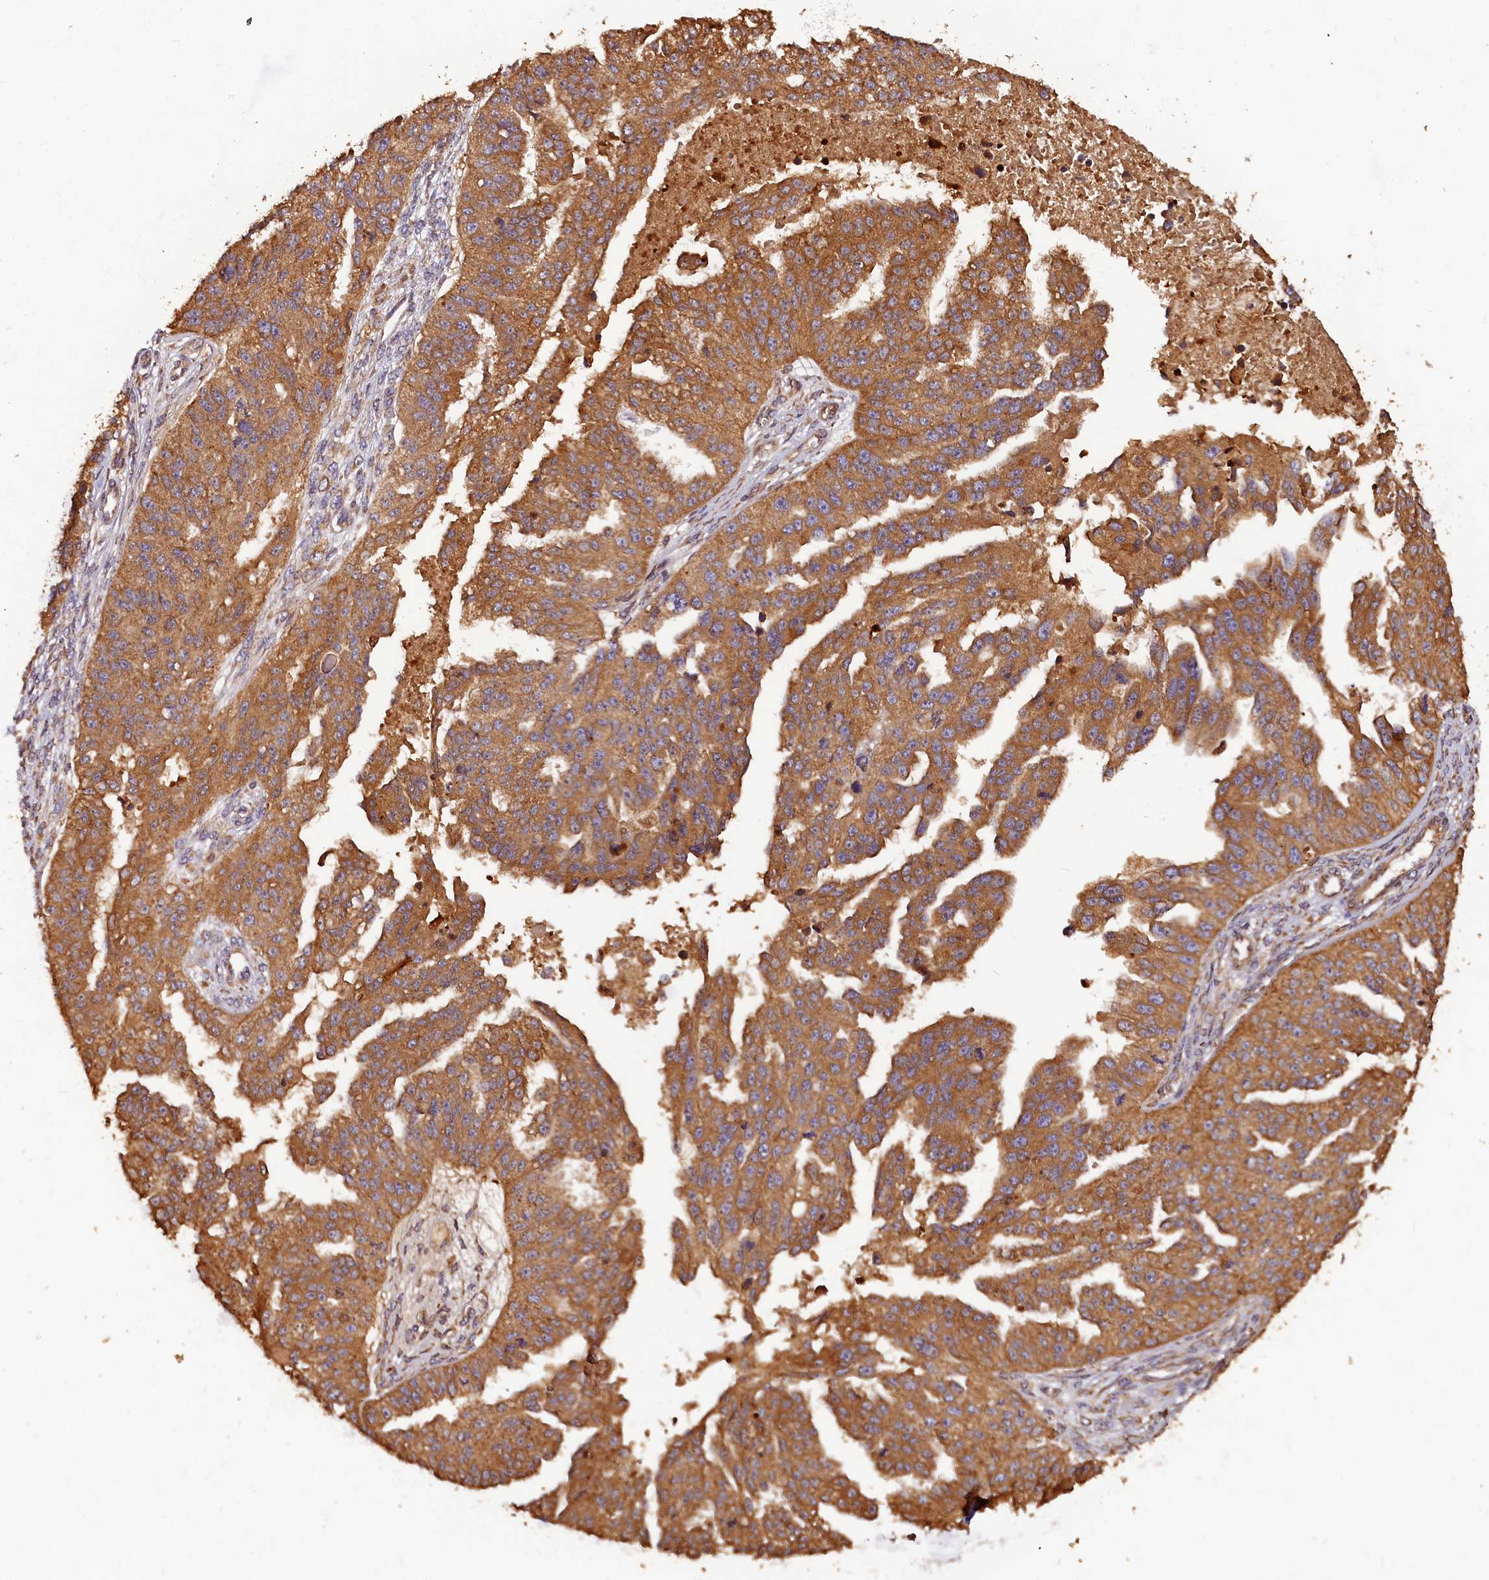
{"staining": {"intensity": "moderate", "quantity": ">75%", "location": "cytoplasmic/membranous"}, "tissue": "ovarian cancer", "cell_type": "Tumor cells", "image_type": "cancer", "snomed": [{"axis": "morphology", "description": "Cystadenocarcinoma, serous, NOS"}, {"axis": "topography", "description": "Ovary"}], "caption": "Human ovarian serous cystadenocarcinoma stained with a brown dye exhibits moderate cytoplasmic/membranous positive expression in approximately >75% of tumor cells.", "gene": "HMOX2", "patient": {"sex": "female", "age": 58}}